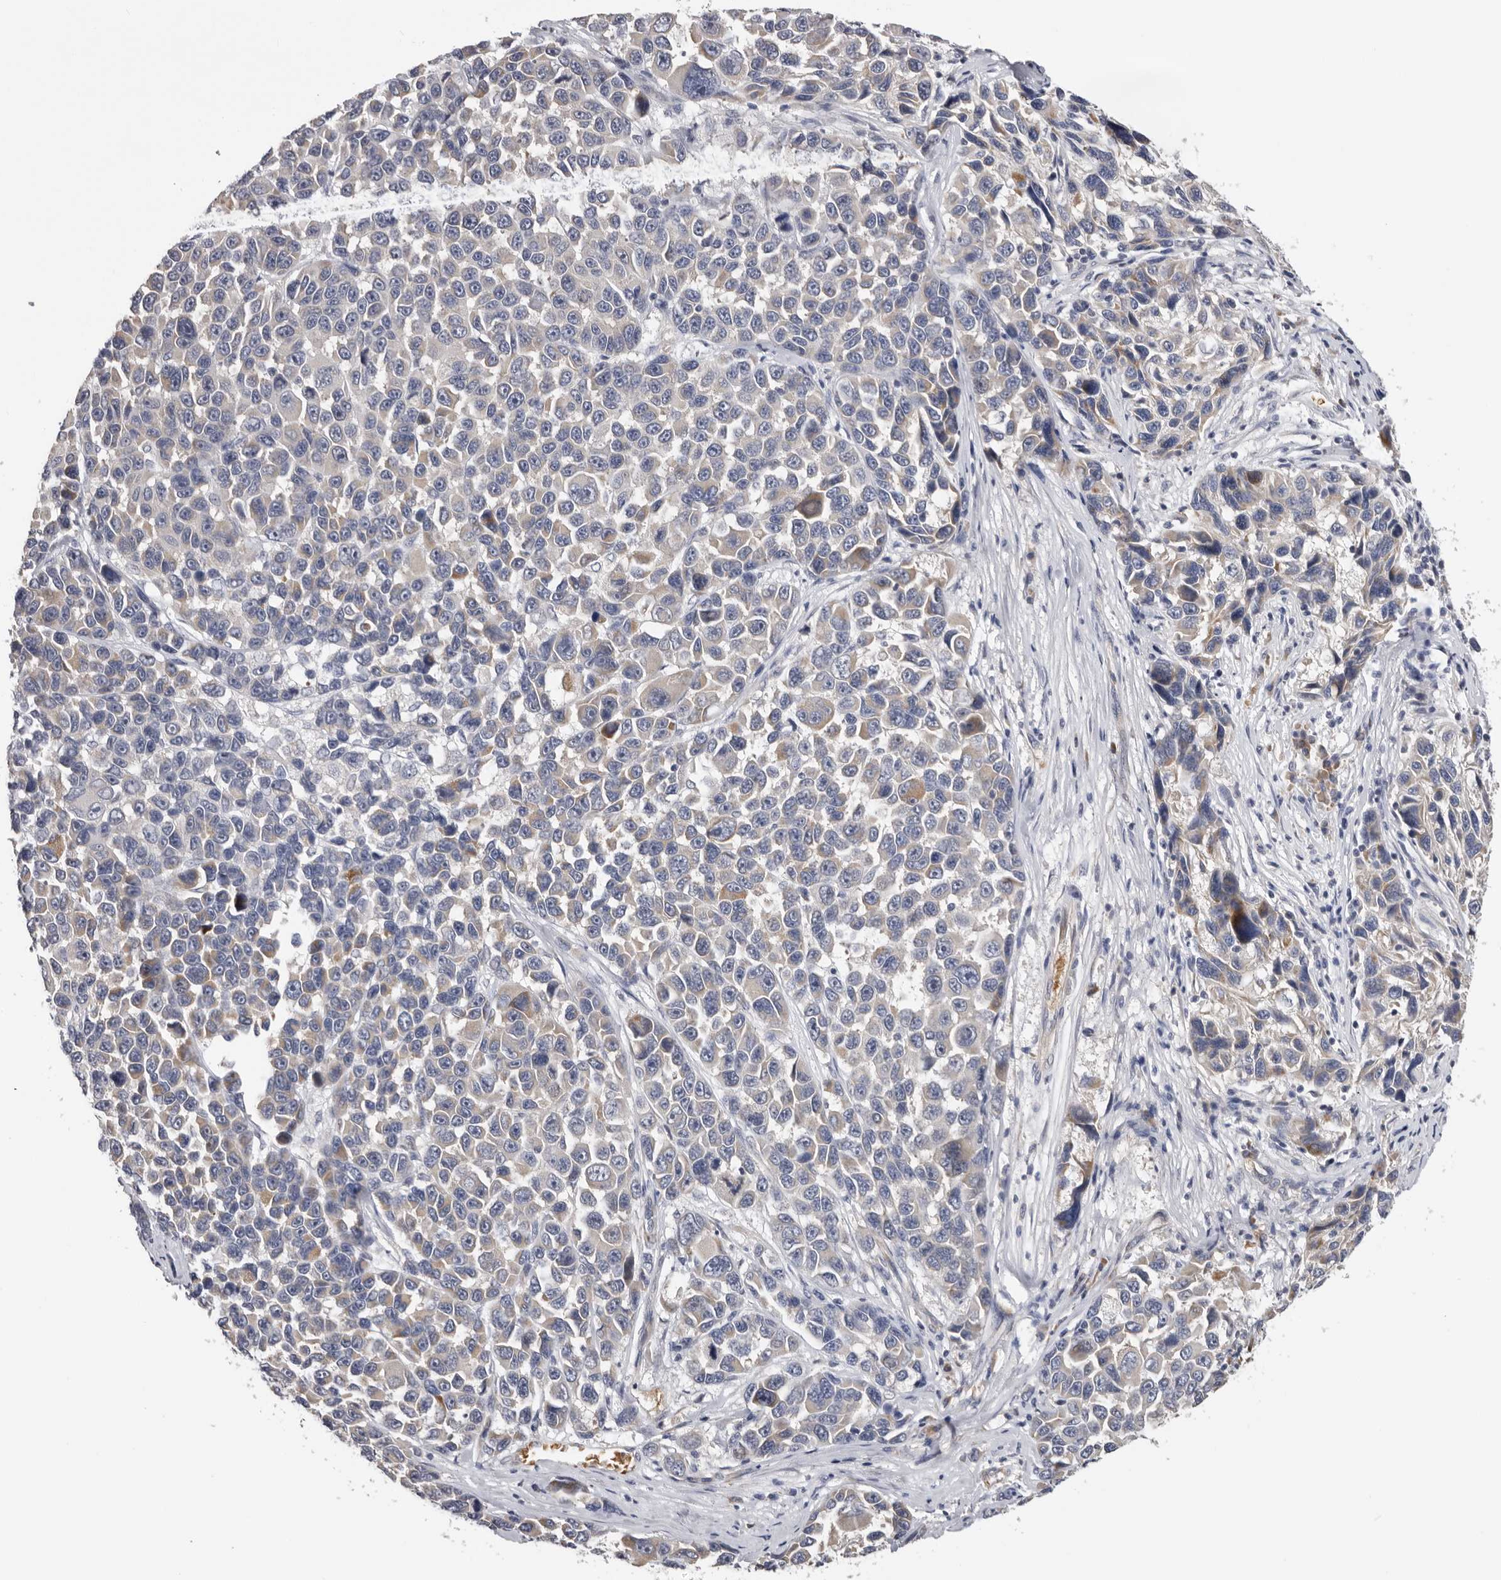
{"staining": {"intensity": "weak", "quantity": "<25%", "location": "cytoplasmic/membranous"}, "tissue": "melanoma", "cell_type": "Tumor cells", "image_type": "cancer", "snomed": [{"axis": "morphology", "description": "Malignant melanoma, NOS"}, {"axis": "topography", "description": "Skin"}], "caption": "A photomicrograph of human malignant melanoma is negative for staining in tumor cells.", "gene": "KIF2B", "patient": {"sex": "male", "age": 53}}